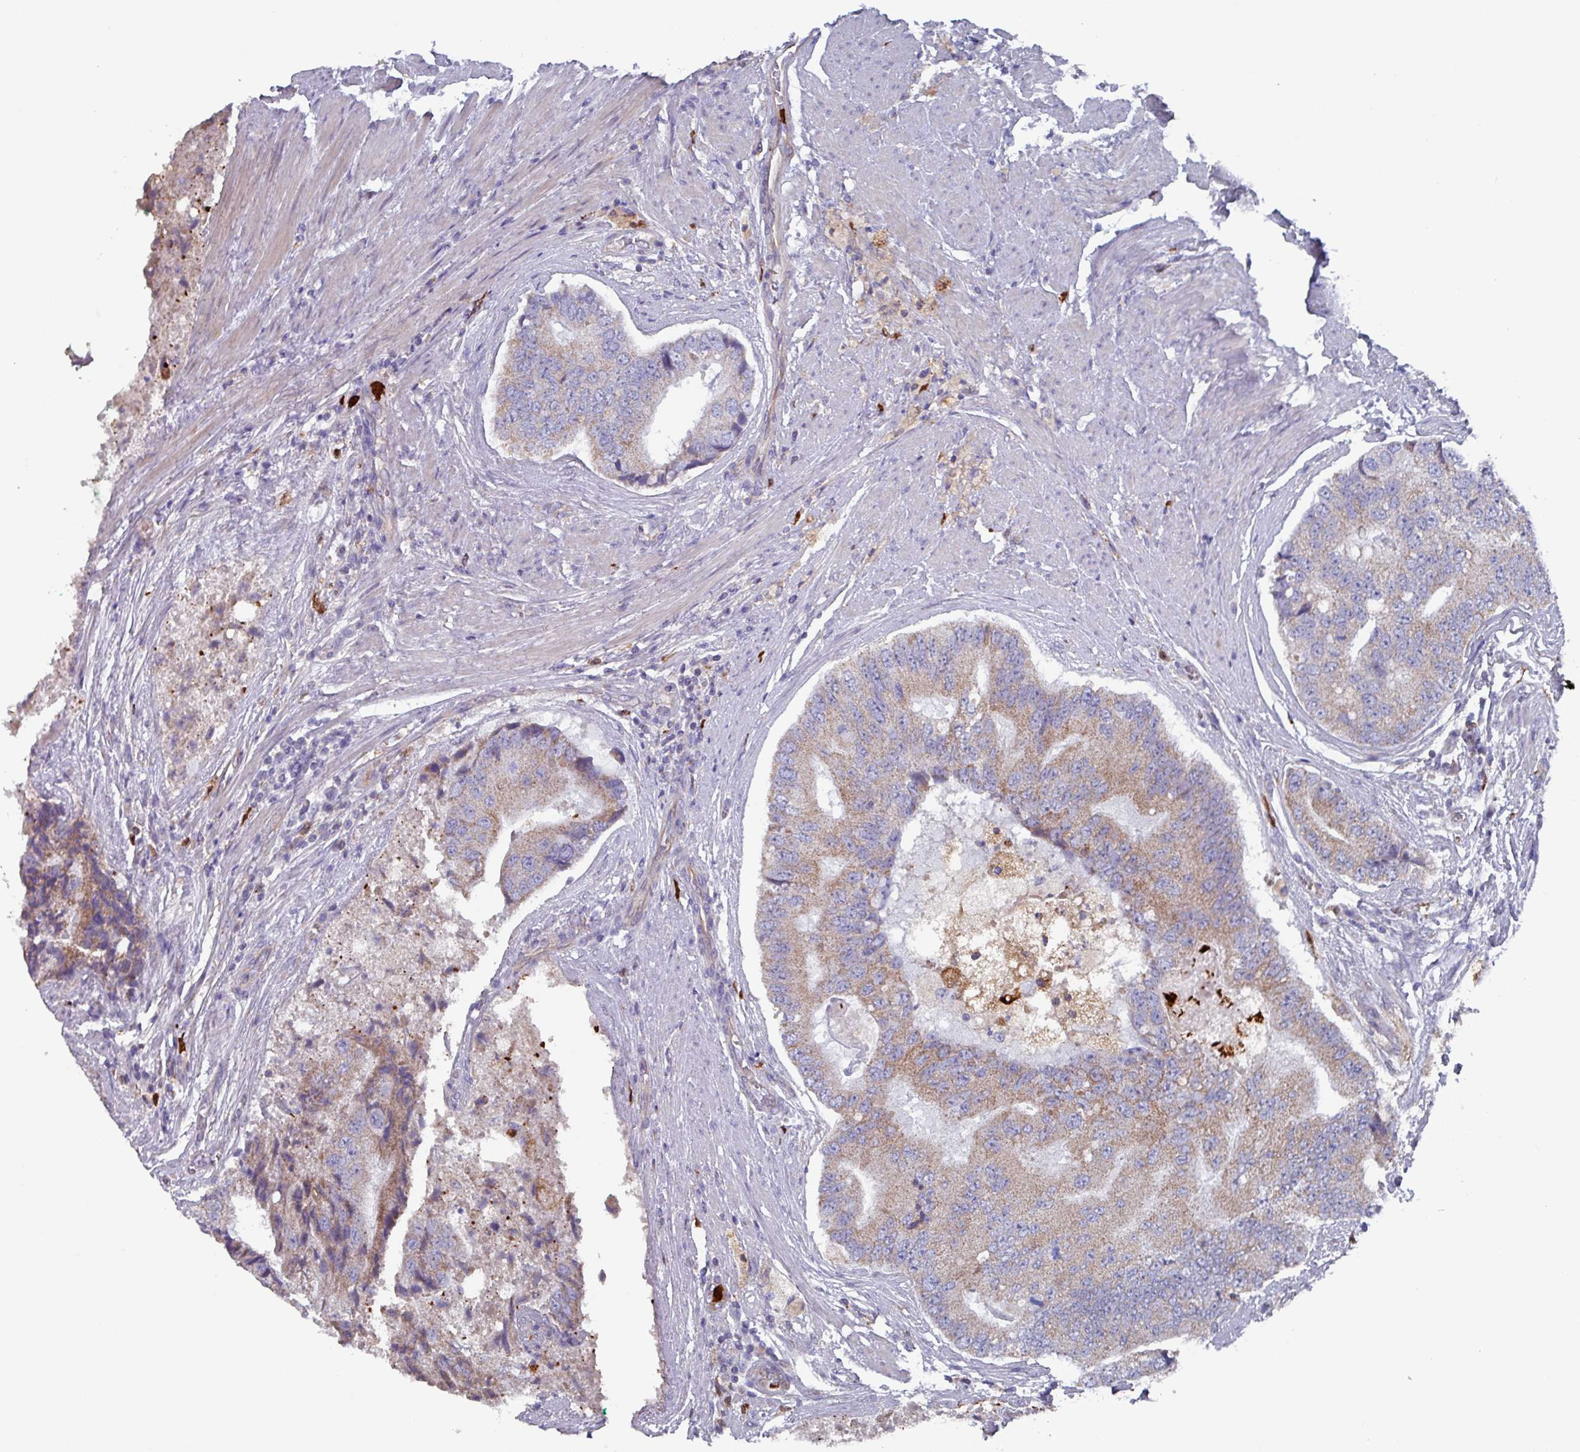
{"staining": {"intensity": "moderate", "quantity": "25%-75%", "location": "cytoplasmic/membranous"}, "tissue": "prostate cancer", "cell_type": "Tumor cells", "image_type": "cancer", "snomed": [{"axis": "morphology", "description": "Adenocarcinoma, High grade"}, {"axis": "topography", "description": "Prostate"}], "caption": "Tumor cells demonstrate medium levels of moderate cytoplasmic/membranous positivity in approximately 25%-75% of cells in prostate cancer (adenocarcinoma (high-grade)).", "gene": "UQCC2", "patient": {"sex": "male", "age": 70}}